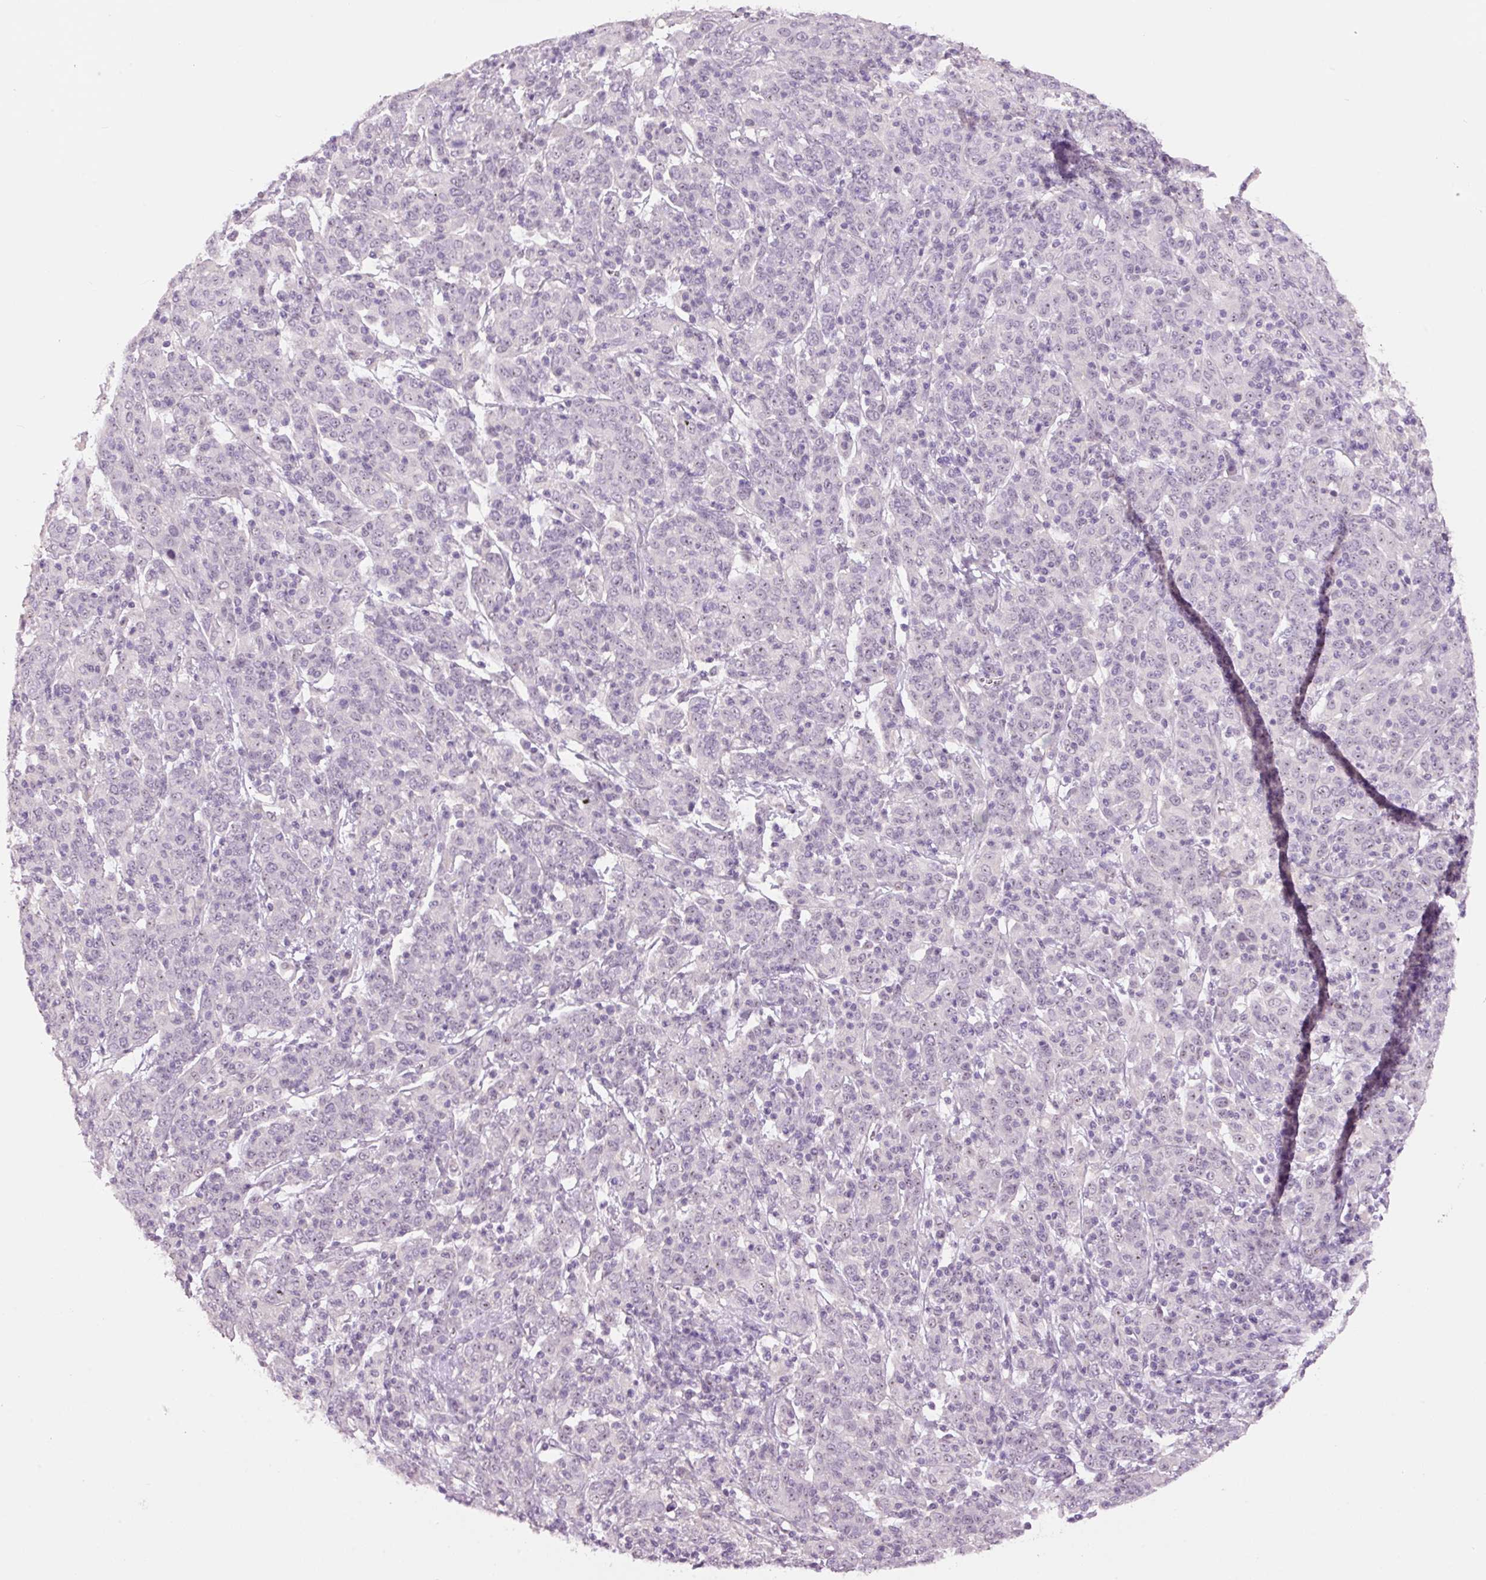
{"staining": {"intensity": "moderate", "quantity": "<25%", "location": "nuclear"}, "tissue": "cervical cancer", "cell_type": "Tumor cells", "image_type": "cancer", "snomed": [{"axis": "morphology", "description": "Squamous cell carcinoma, NOS"}, {"axis": "topography", "description": "Cervix"}], "caption": "Approximately <25% of tumor cells in cervical squamous cell carcinoma display moderate nuclear protein expression as visualized by brown immunohistochemical staining.", "gene": "GCG", "patient": {"sex": "female", "age": 67}}